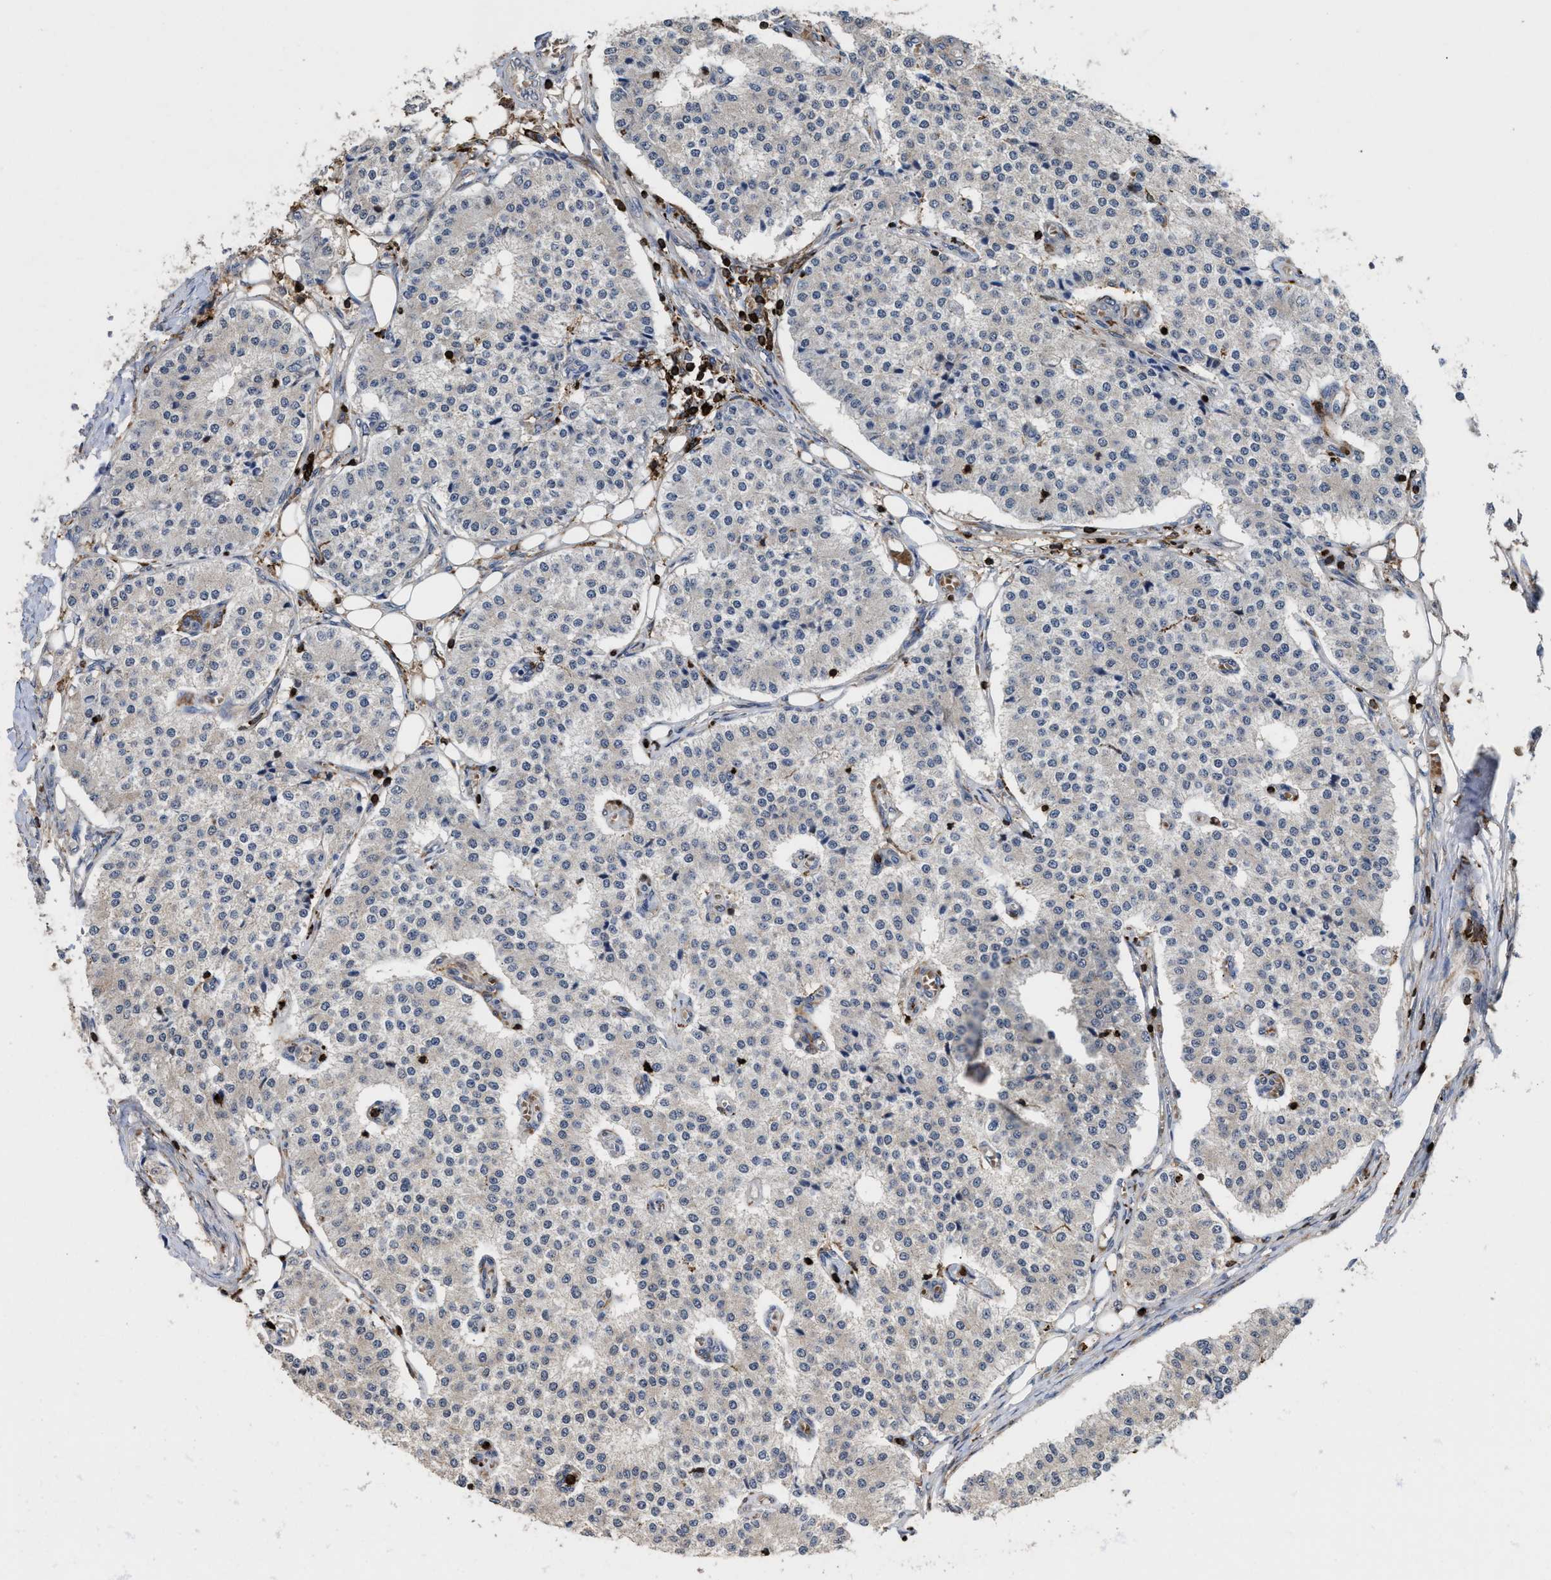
{"staining": {"intensity": "weak", "quantity": "<25%", "location": "cytoplasmic/membranous"}, "tissue": "carcinoid", "cell_type": "Tumor cells", "image_type": "cancer", "snomed": [{"axis": "morphology", "description": "Carcinoid, malignant, NOS"}, {"axis": "topography", "description": "Colon"}], "caption": "Micrograph shows no protein positivity in tumor cells of carcinoid (malignant) tissue.", "gene": "PTPRE", "patient": {"sex": "female", "age": 52}}